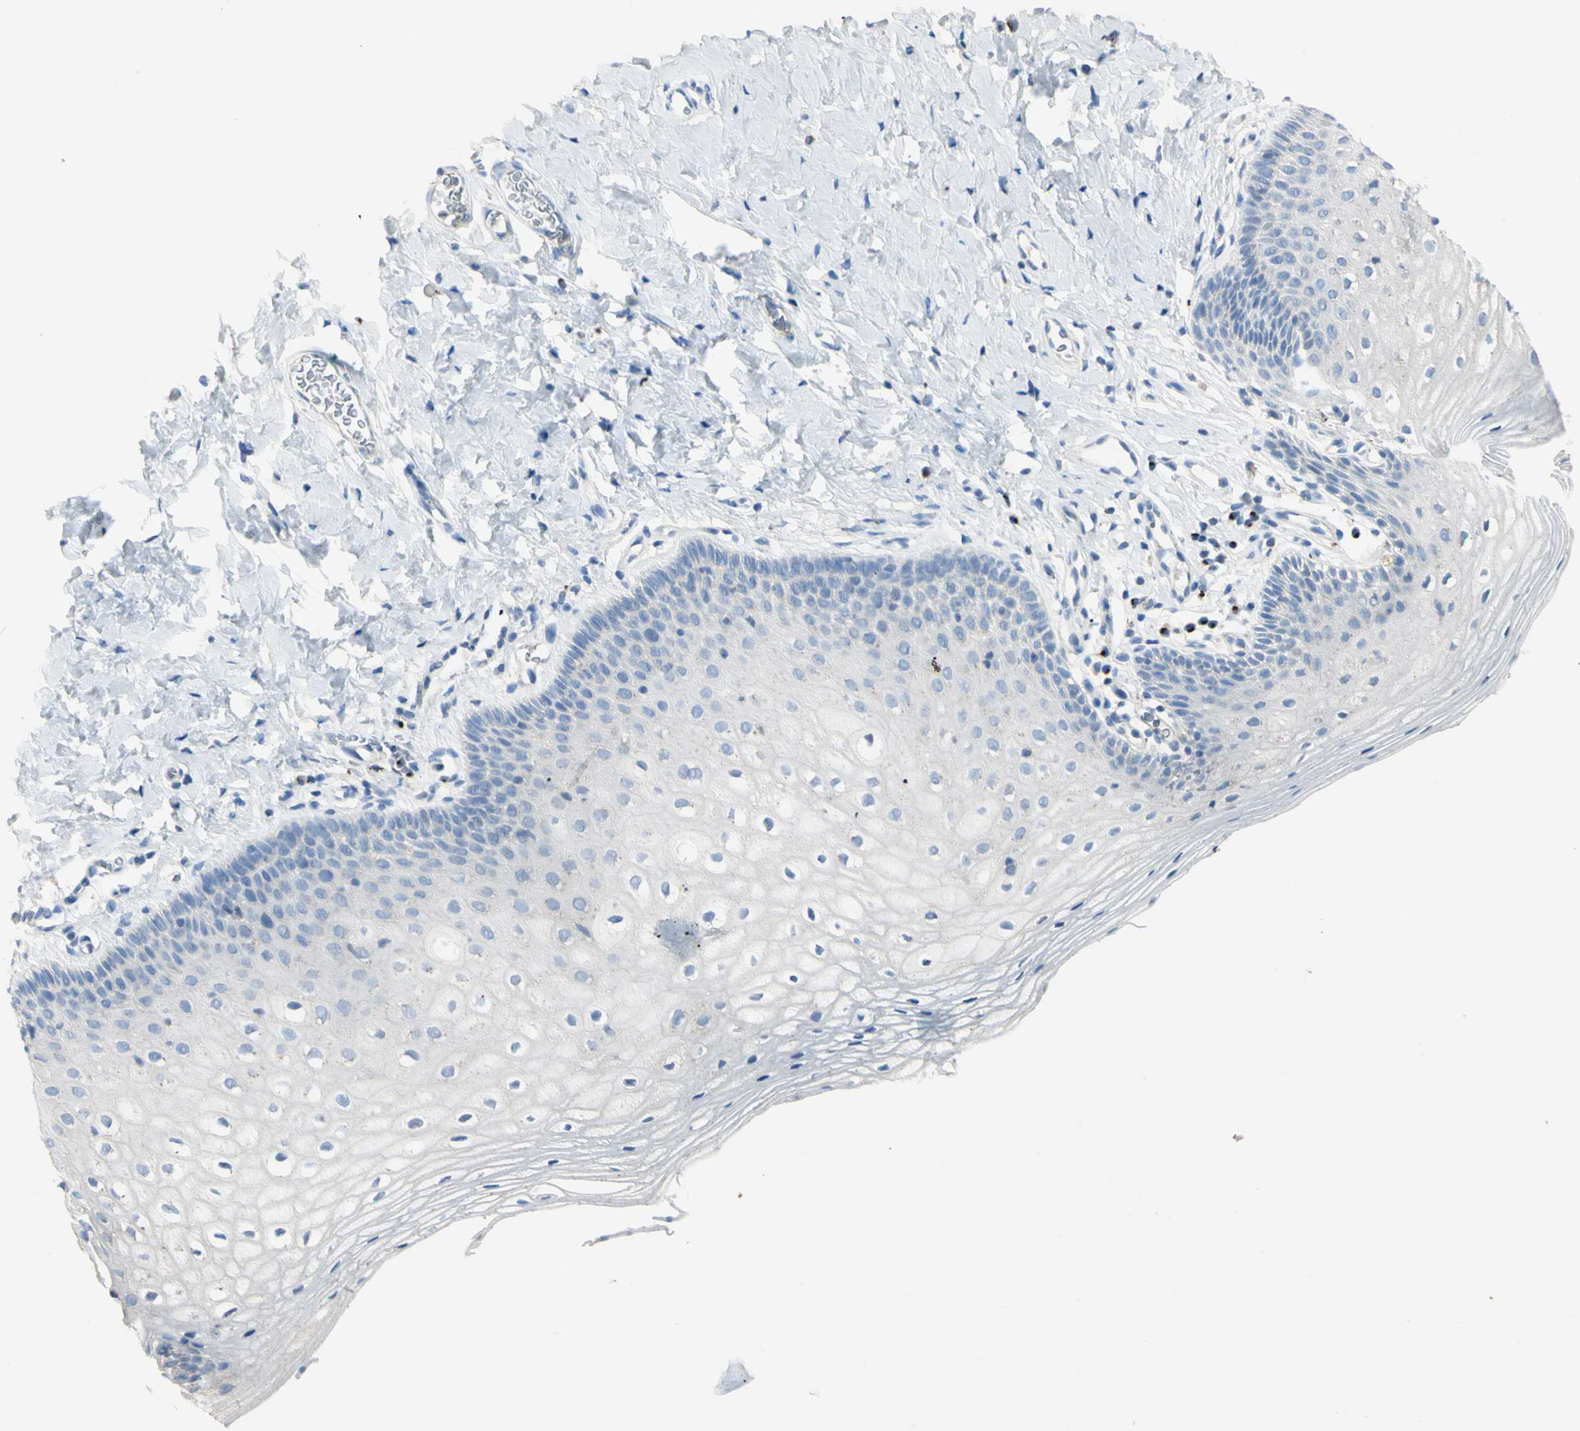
{"staining": {"intensity": "negative", "quantity": "none", "location": "none"}, "tissue": "vagina", "cell_type": "Squamous epithelial cells", "image_type": "normal", "snomed": [{"axis": "morphology", "description": "Normal tissue, NOS"}, {"axis": "topography", "description": "Vagina"}], "caption": "IHC histopathology image of normal human vagina stained for a protein (brown), which exhibits no expression in squamous epithelial cells.", "gene": "B4GALT3", "patient": {"sex": "female", "age": 55}}